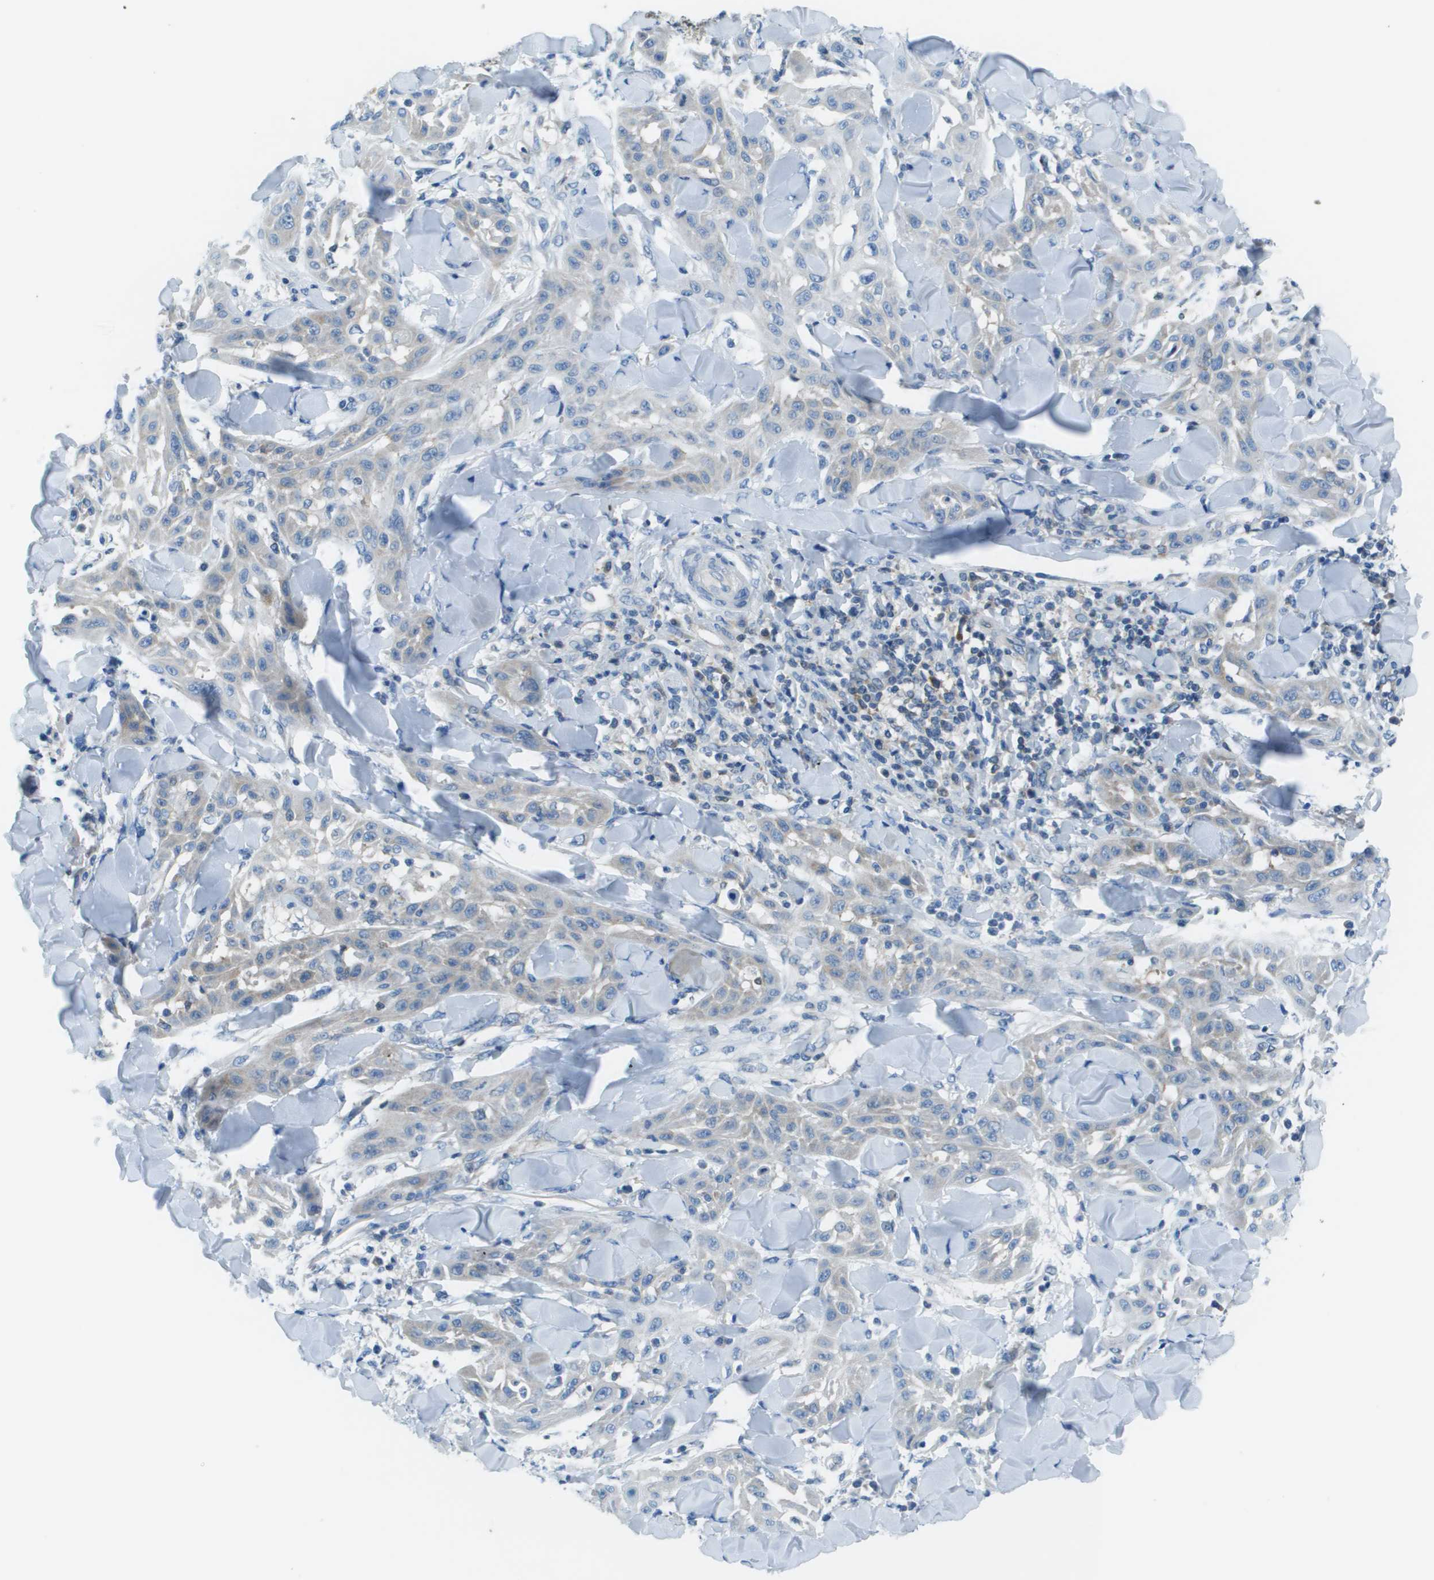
{"staining": {"intensity": "weak", "quantity": "<25%", "location": "cytoplasmic/membranous"}, "tissue": "skin cancer", "cell_type": "Tumor cells", "image_type": "cancer", "snomed": [{"axis": "morphology", "description": "Squamous cell carcinoma, NOS"}, {"axis": "topography", "description": "Skin"}], "caption": "Protein analysis of squamous cell carcinoma (skin) shows no significant positivity in tumor cells.", "gene": "STIP1", "patient": {"sex": "male", "age": 24}}